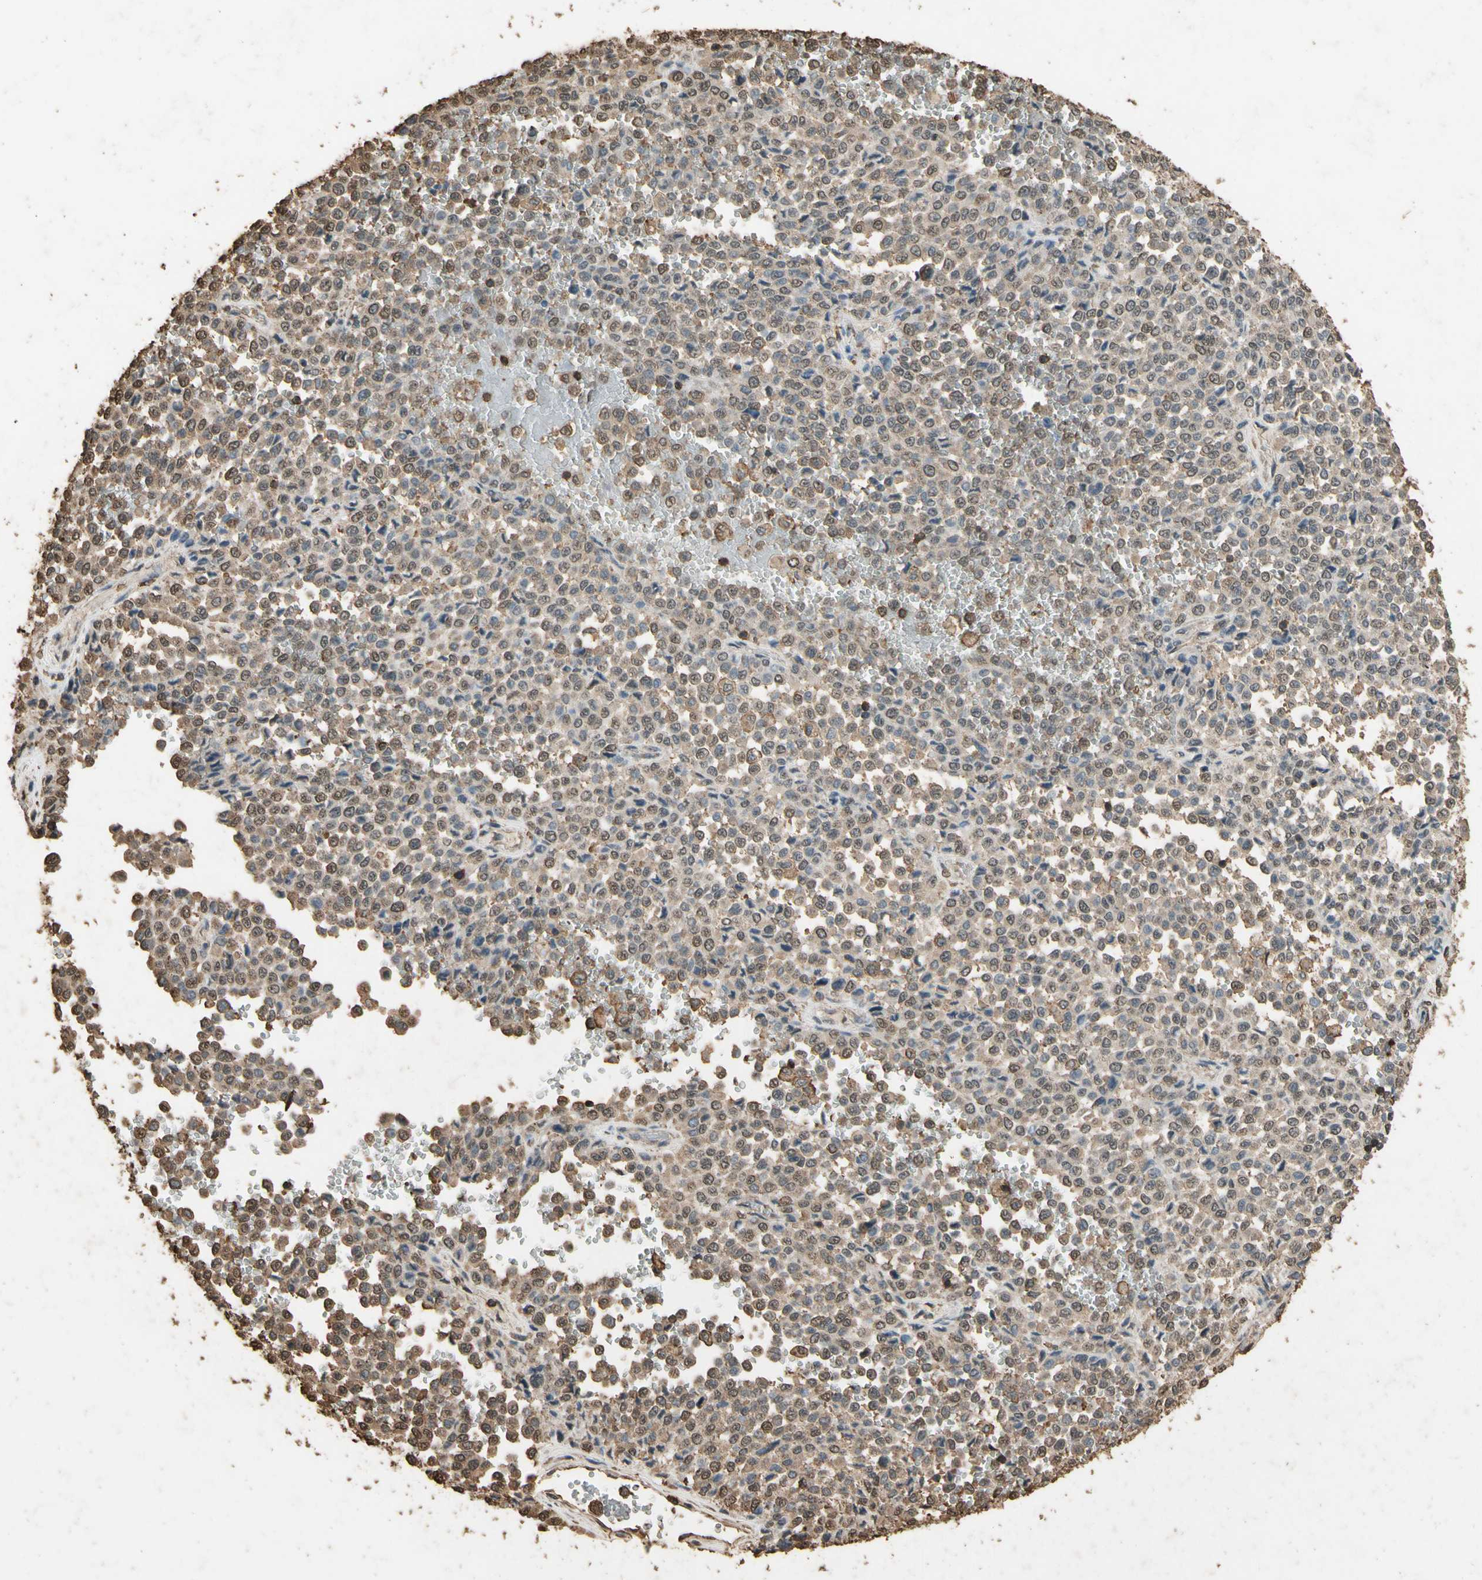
{"staining": {"intensity": "moderate", "quantity": ">75%", "location": "cytoplasmic/membranous,nuclear"}, "tissue": "melanoma", "cell_type": "Tumor cells", "image_type": "cancer", "snomed": [{"axis": "morphology", "description": "Malignant melanoma, Metastatic site"}, {"axis": "topography", "description": "Pancreas"}], "caption": "An immunohistochemistry micrograph of neoplastic tissue is shown. Protein staining in brown shows moderate cytoplasmic/membranous and nuclear positivity in melanoma within tumor cells.", "gene": "TNFSF13B", "patient": {"sex": "female", "age": 30}}